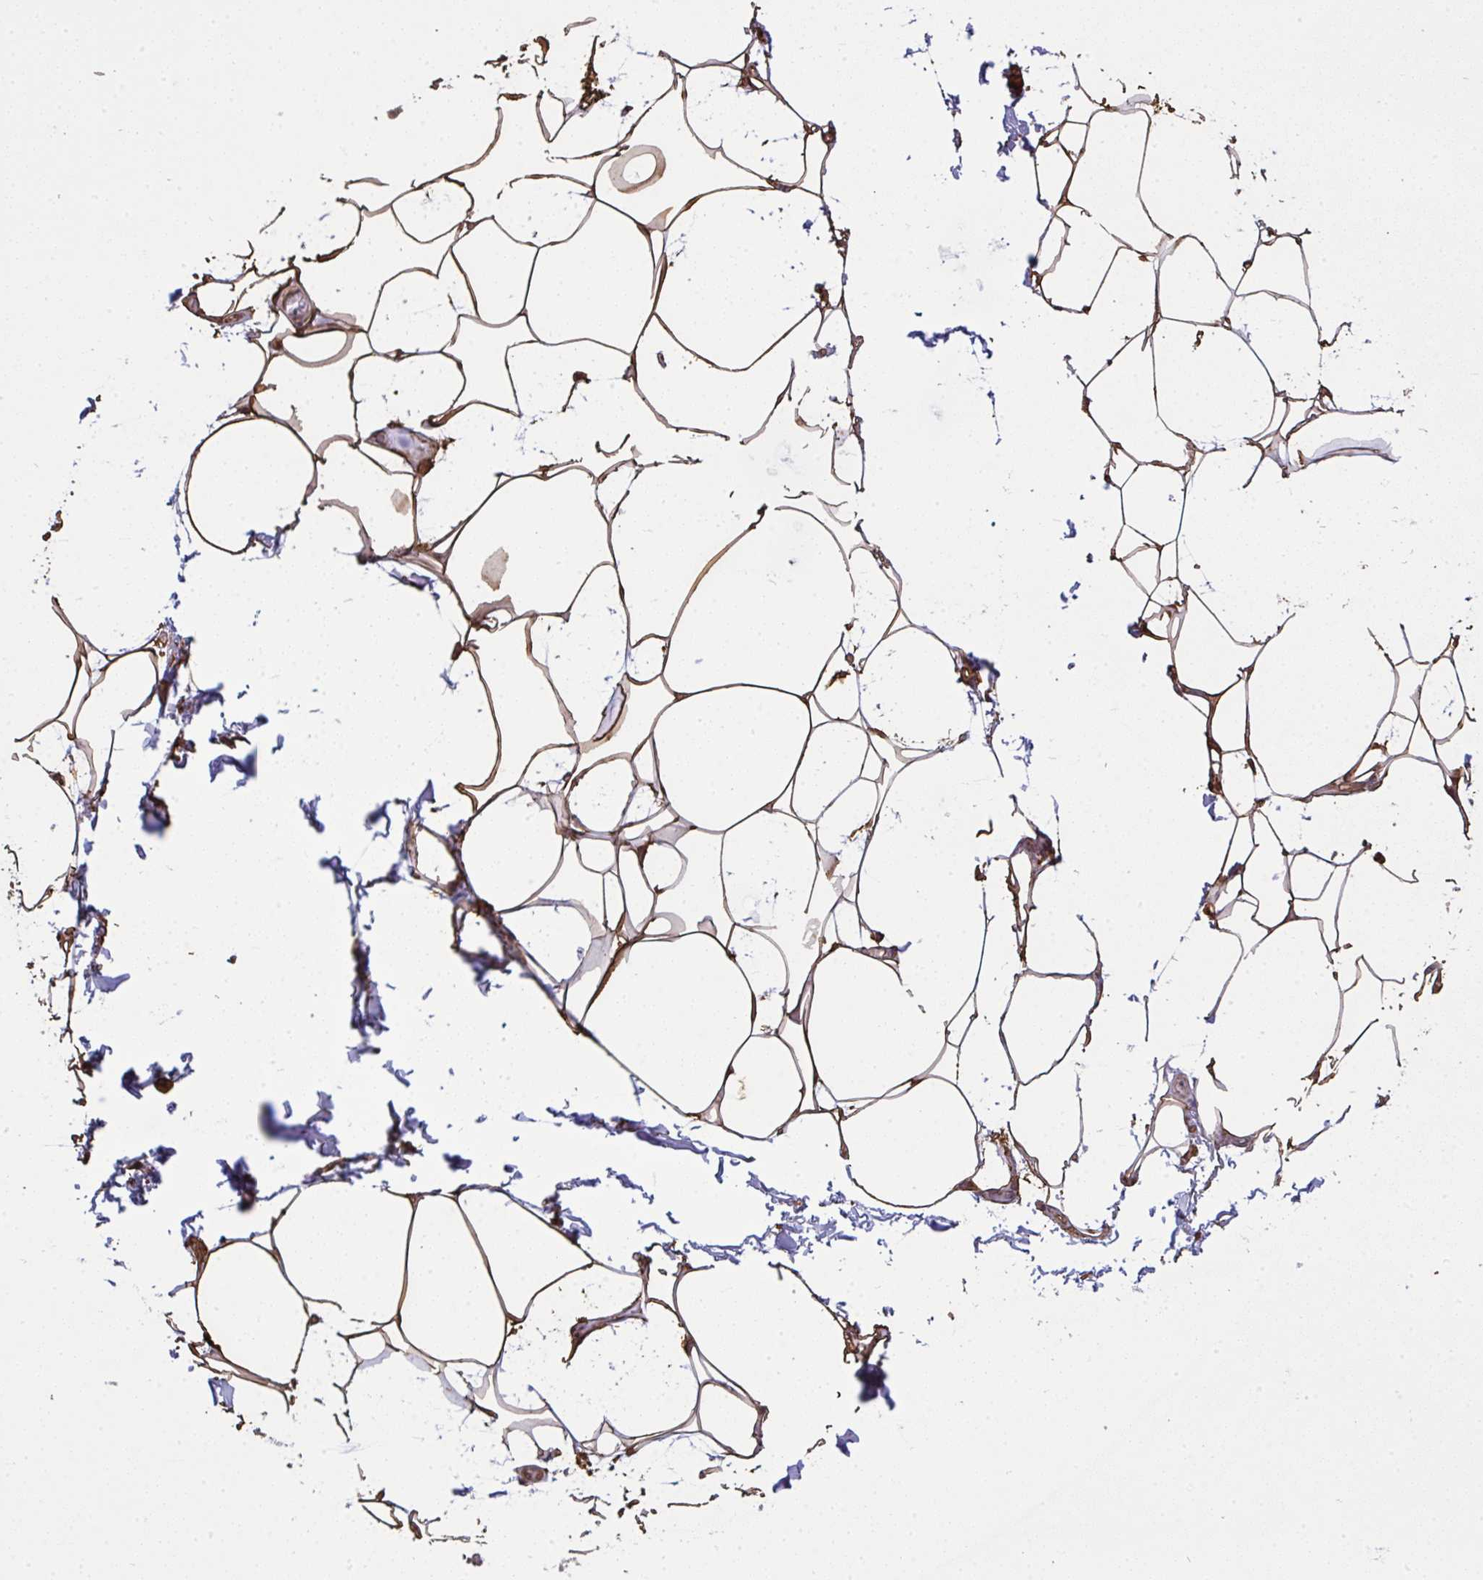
{"staining": {"intensity": "moderate", "quantity": ">75%", "location": "cytoplasmic/membranous"}, "tissue": "adipose tissue", "cell_type": "Adipocytes", "image_type": "normal", "snomed": [{"axis": "morphology", "description": "Normal tissue, NOS"}, {"axis": "topography", "description": "Skin"}, {"axis": "topography", "description": "Peripheral nerve tissue"}], "caption": "Immunohistochemistry image of normal adipose tissue: human adipose tissue stained using IHC exhibits medium levels of moderate protein expression localized specifically in the cytoplasmic/membranous of adipocytes, appearing as a cytoplasmic/membranous brown color.", "gene": "ANXA5", "patient": {"sex": "female", "age": 45}}